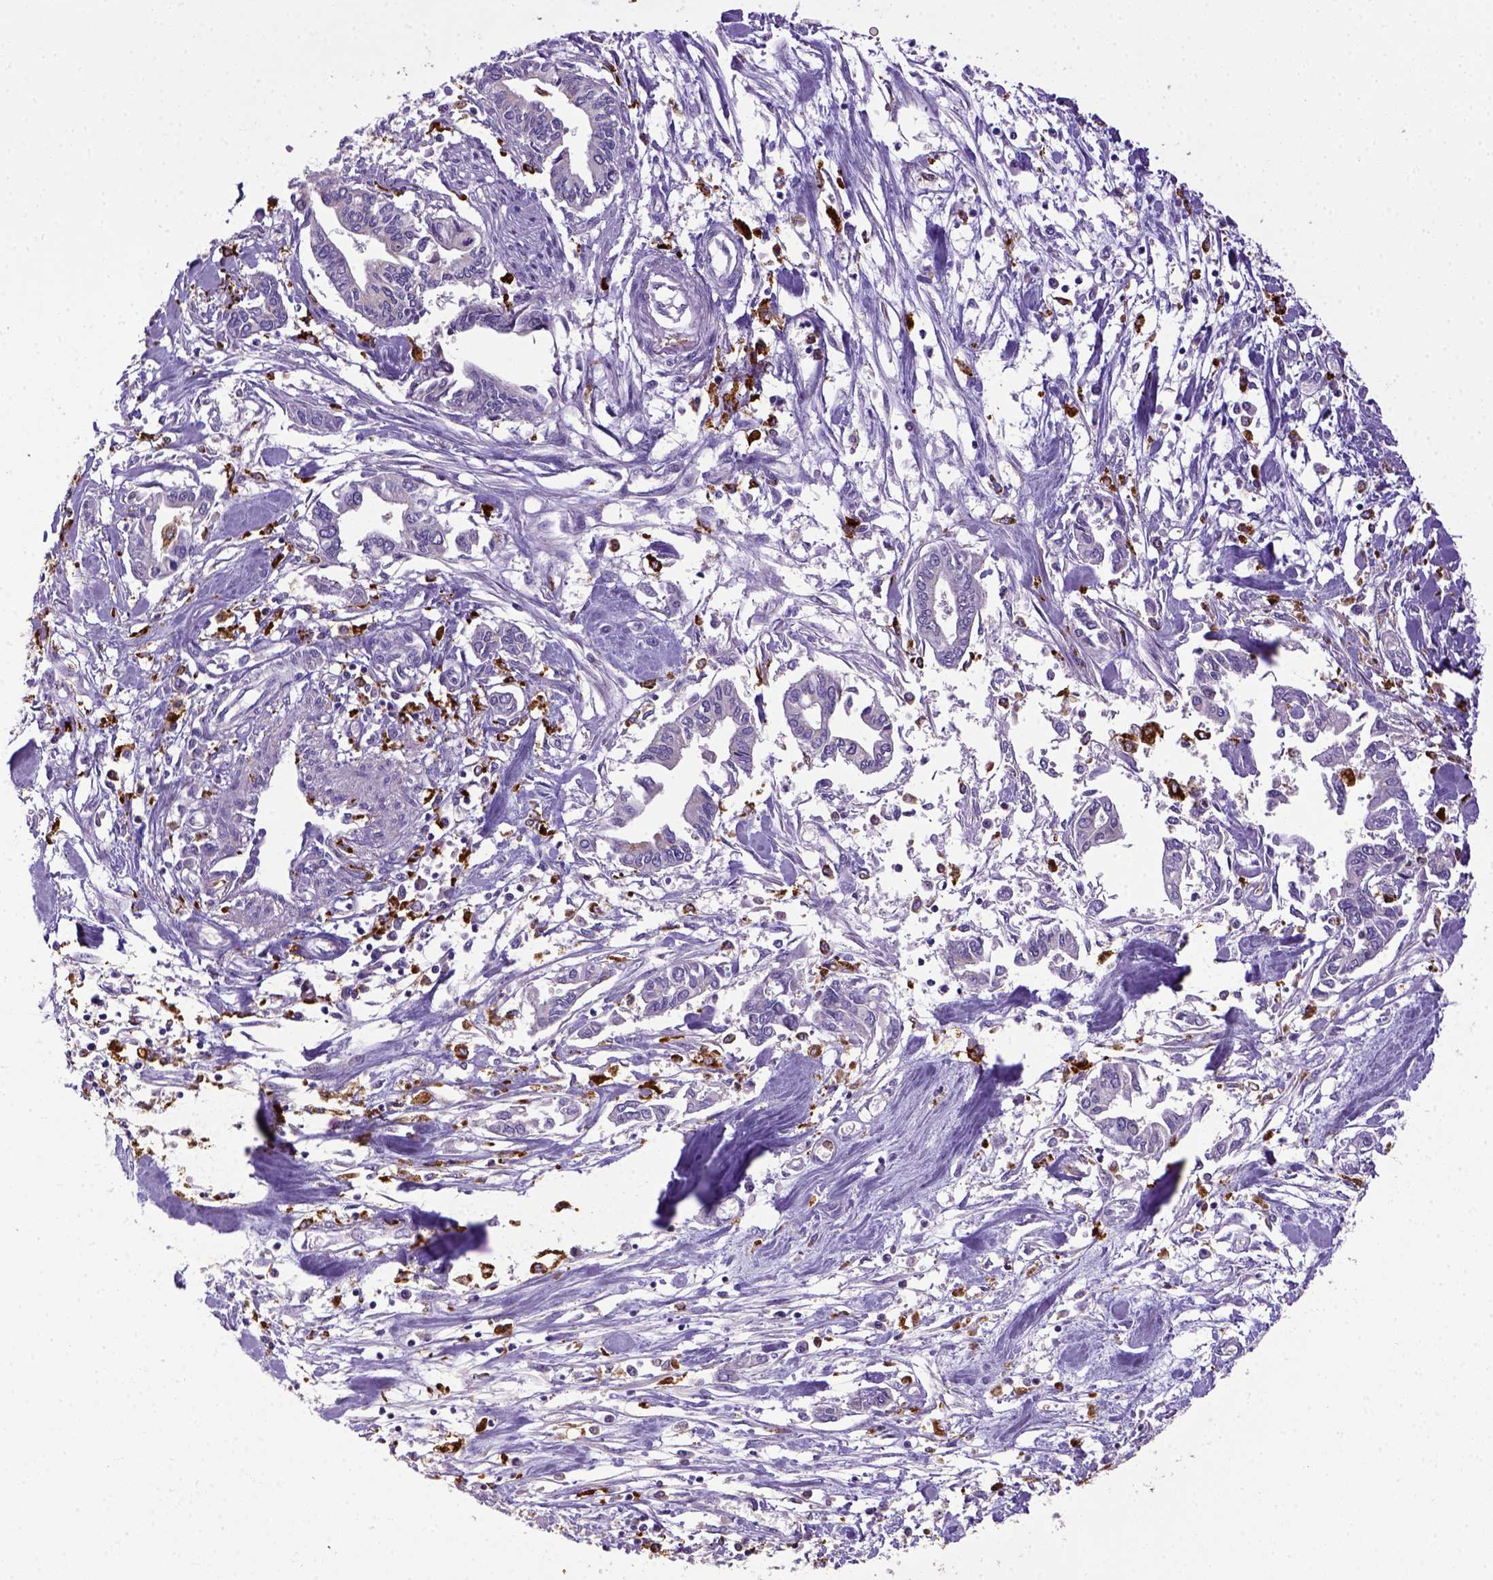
{"staining": {"intensity": "negative", "quantity": "none", "location": "none"}, "tissue": "pancreatic cancer", "cell_type": "Tumor cells", "image_type": "cancer", "snomed": [{"axis": "morphology", "description": "Adenocarcinoma, NOS"}, {"axis": "topography", "description": "Pancreas"}], "caption": "The micrograph exhibits no significant staining in tumor cells of pancreatic adenocarcinoma.", "gene": "CD68", "patient": {"sex": "male", "age": 60}}